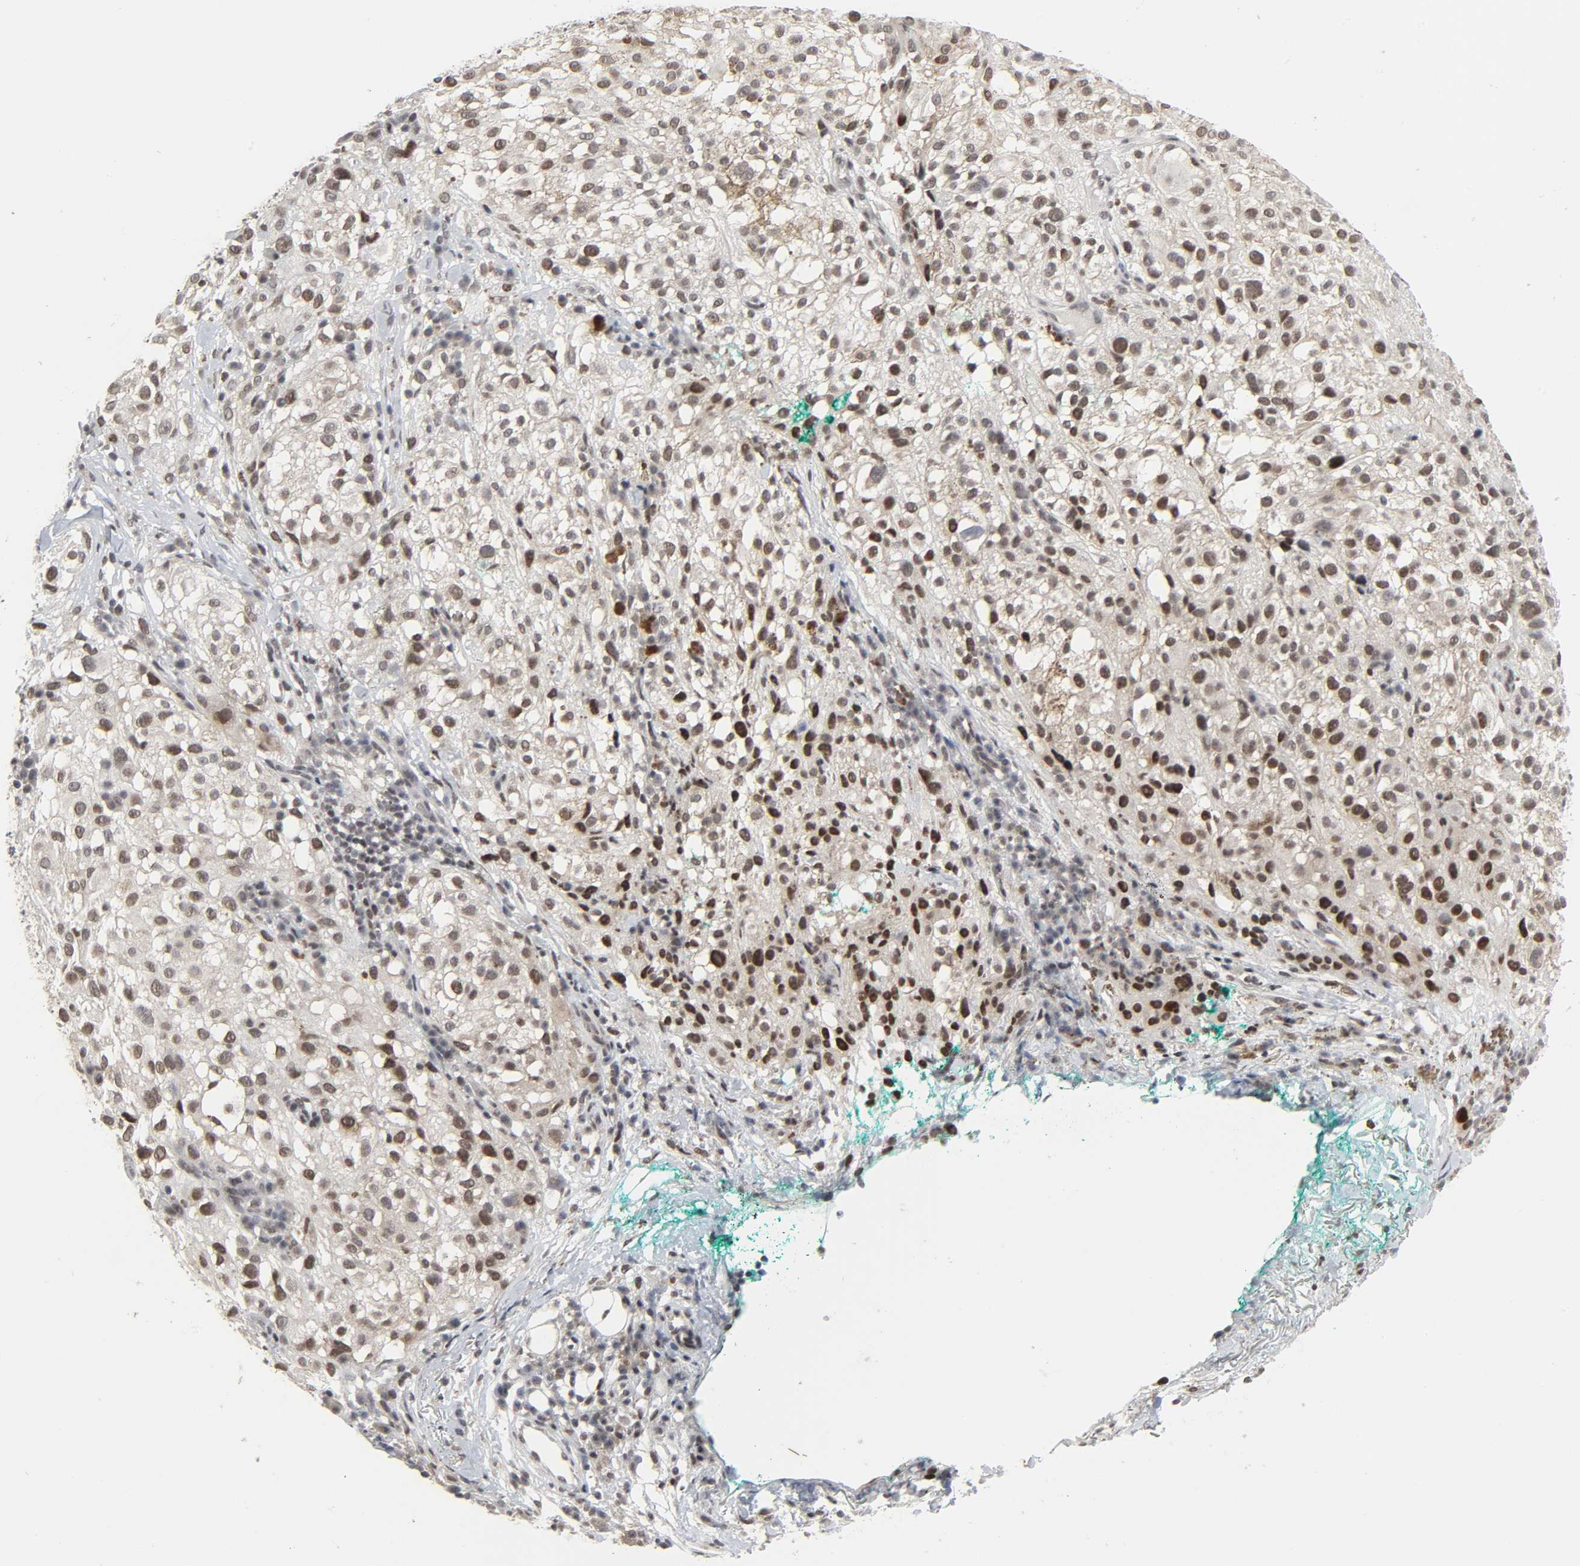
{"staining": {"intensity": "strong", "quantity": "25%-75%", "location": "nuclear"}, "tissue": "melanoma", "cell_type": "Tumor cells", "image_type": "cancer", "snomed": [{"axis": "morphology", "description": "Necrosis, NOS"}, {"axis": "morphology", "description": "Malignant melanoma, NOS"}, {"axis": "topography", "description": "Skin"}], "caption": "A brown stain shows strong nuclear staining of a protein in human melanoma tumor cells.", "gene": "MUC1", "patient": {"sex": "female", "age": 87}}